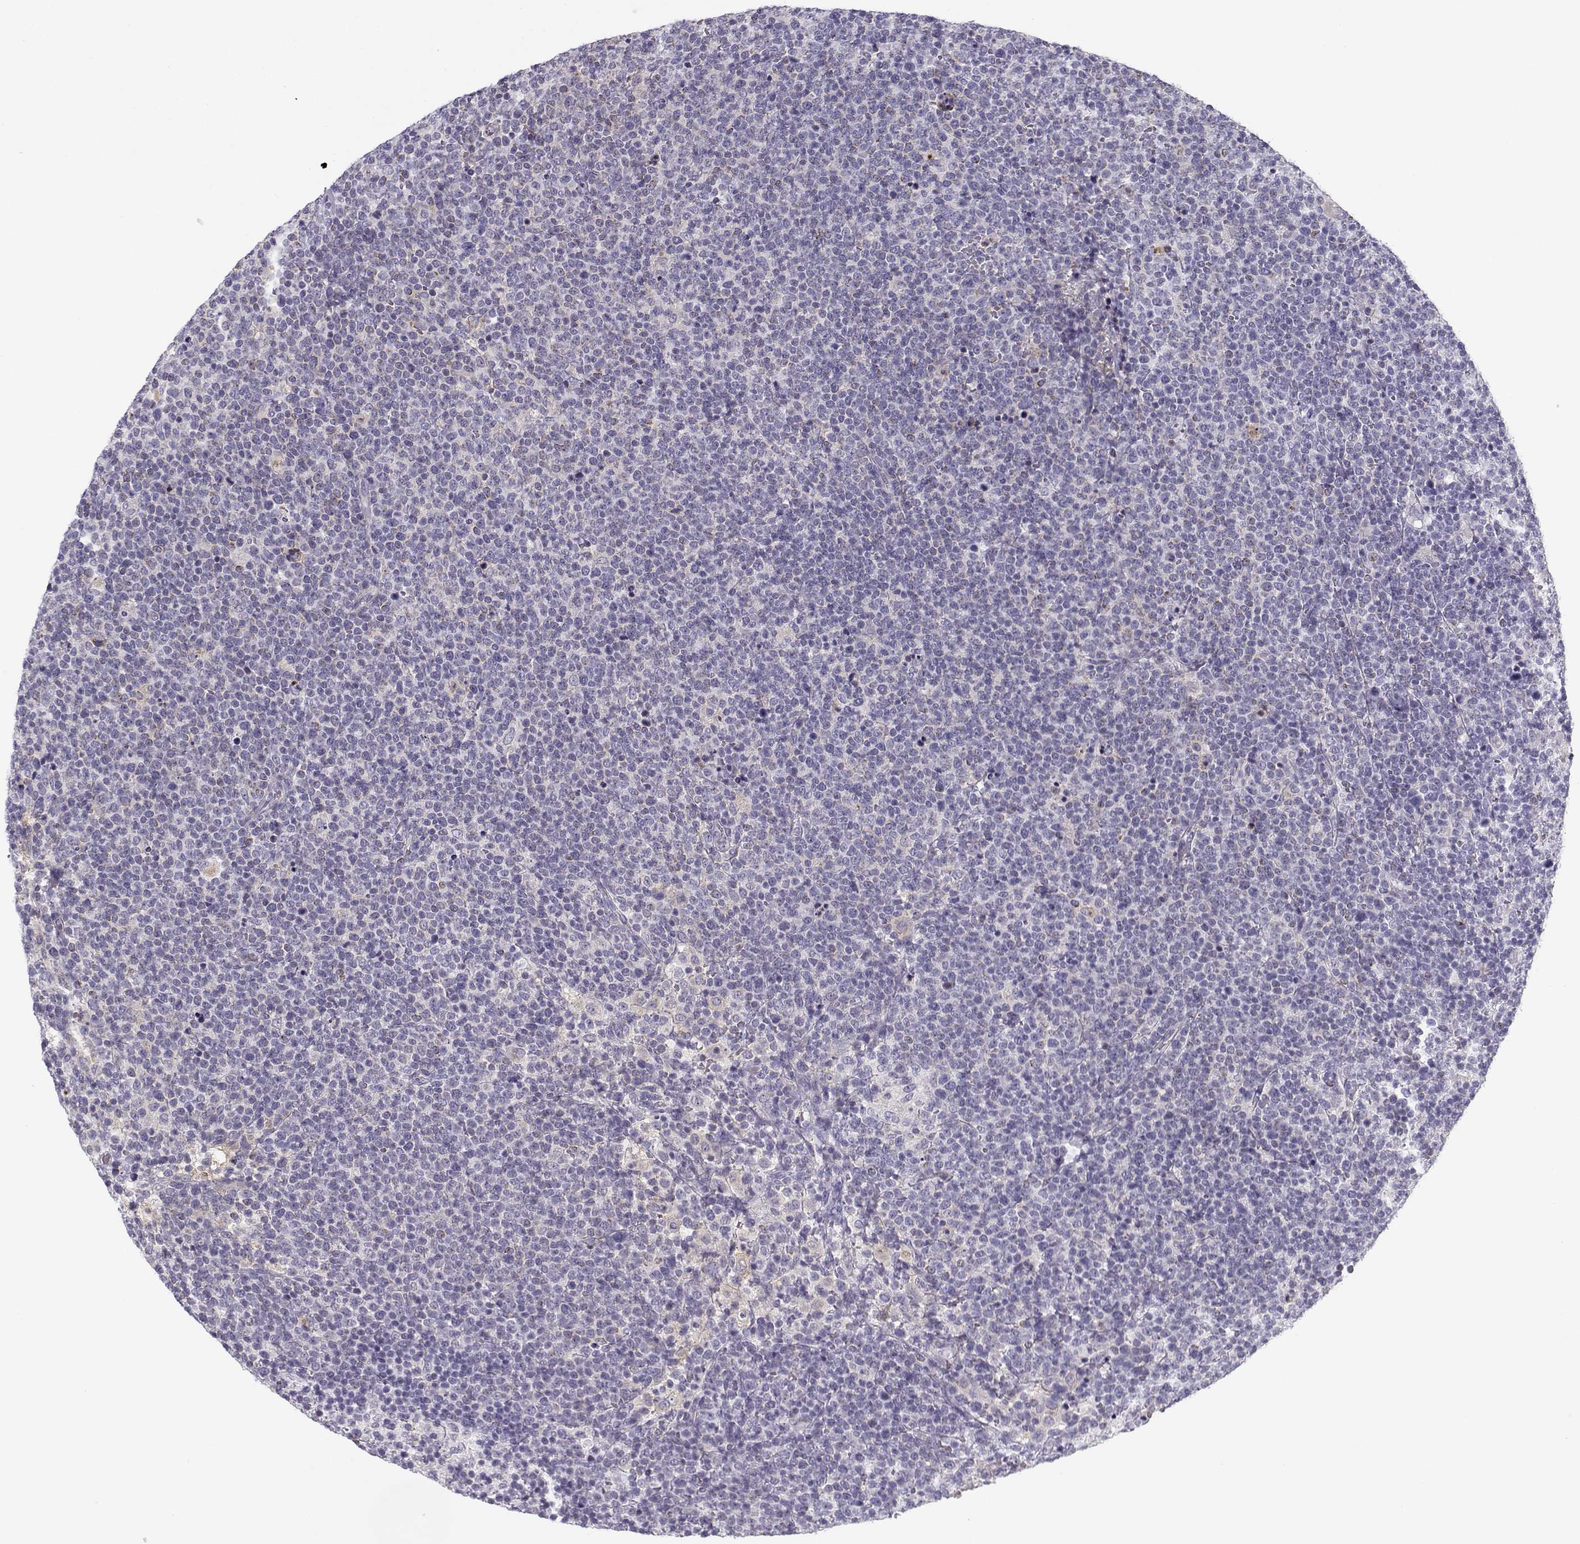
{"staining": {"intensity": "negative", "quantity": "none", "location": "none"}, "tissue": "lymphoma", "cell_type": "Tumor cells", "image_type": "cancer", "snomed": [{"axis": "morphology", "description": "Malignant lymphoma, non-Hodgkin's type, High grade"}, {"axis": "topography", "description": "Lymph node"}], "caption": "DAB immunohistochemical staining of lymphoma shows no significant positivity in tumor cells.", "gene": "CREB3L3", "patient": {"sex": "male", "age": 61}}